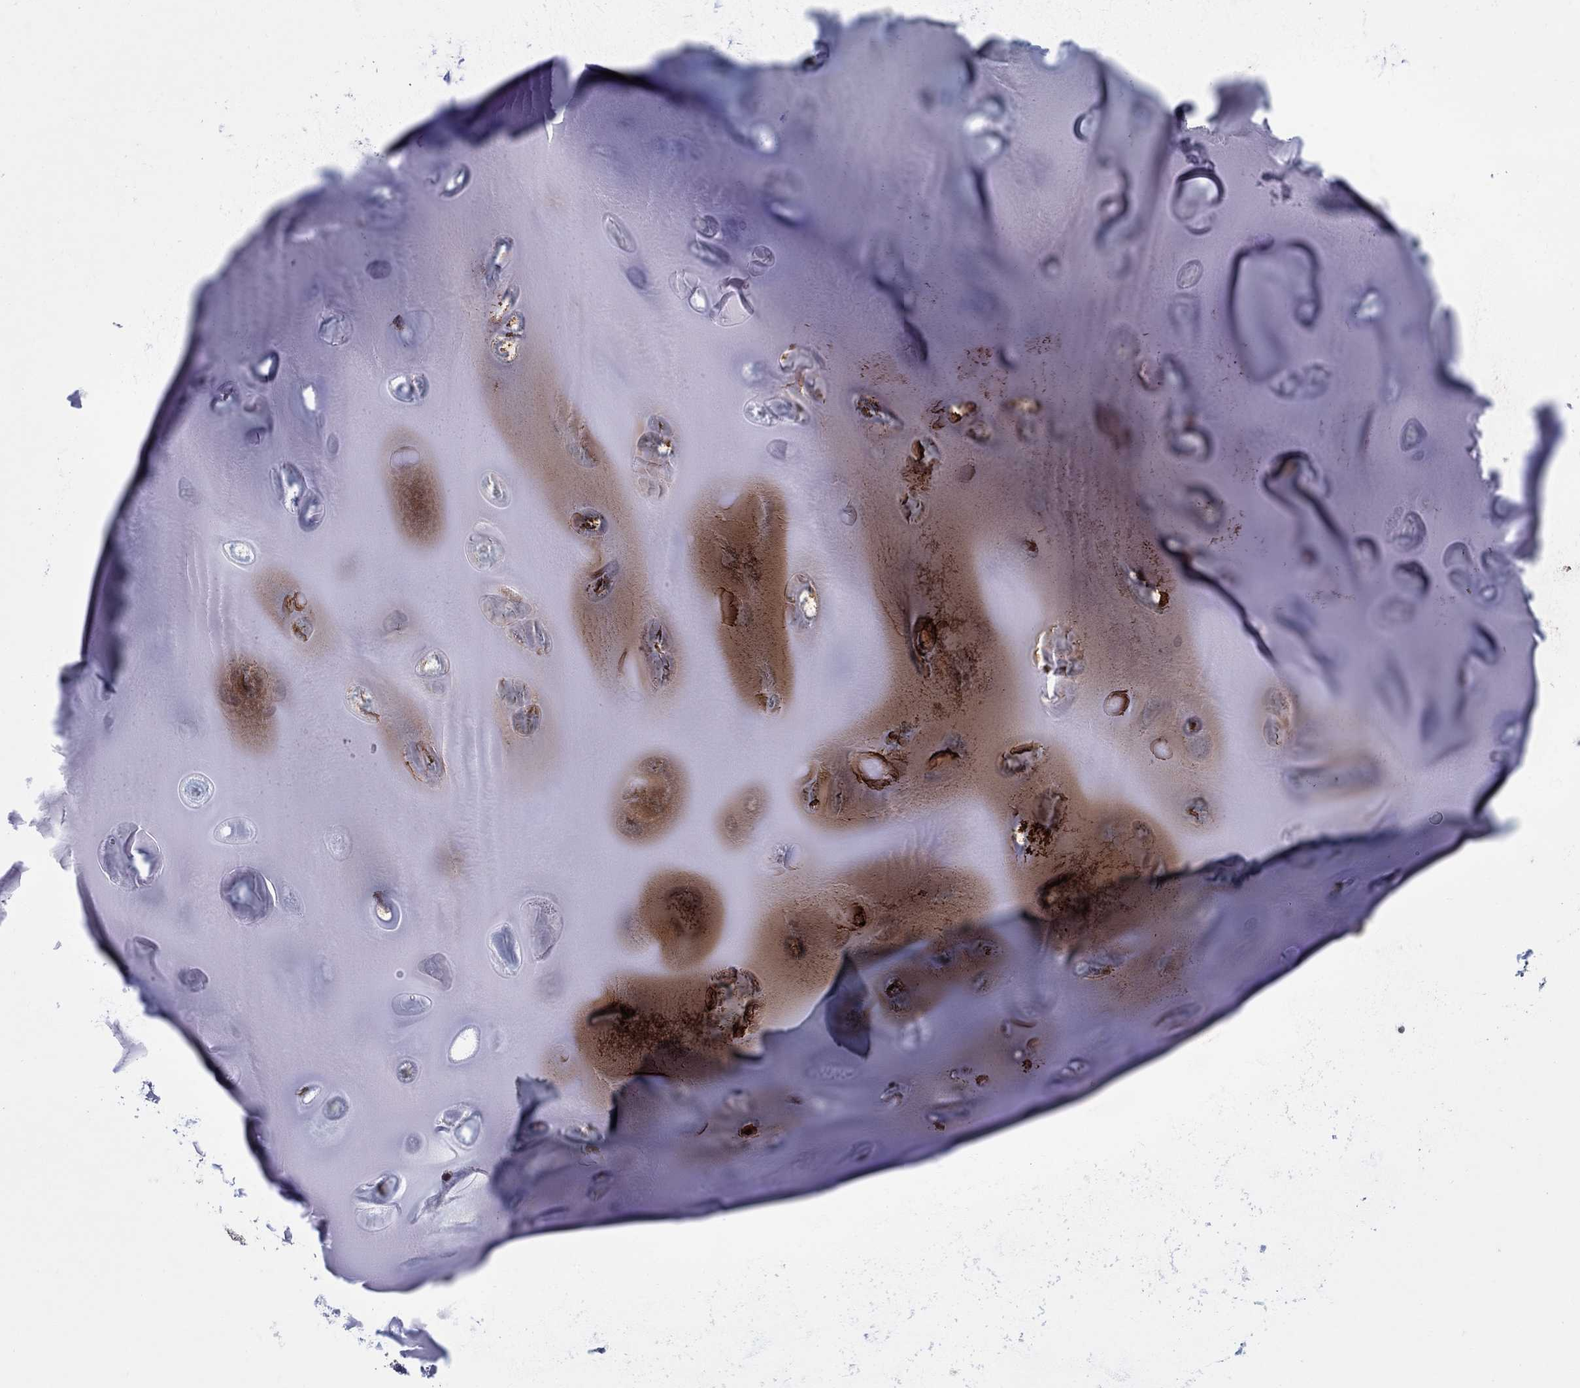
{"staining": {"intensity": "moderate", "quantity": "25%-75%", "location": "cytoplasmic/membranous"}, "tissue": "adipose tissue", "cell_type": "Adipocytes", "image_type": "normal", "snomed": [{"axis": "morphology", "description": "Normal tissue, NOS"}, {"axis": "topography", "description": "Cartilage tissue"}], "caption": "Immunohistochemistry of benign human adipose tissue demonstrates medium levels of moderate cytoplasmic/membranous expression in about 25%-75% of adipocytes.", "gene": "AKR1C1", "patient": {"sex": "male", "age": 81}}